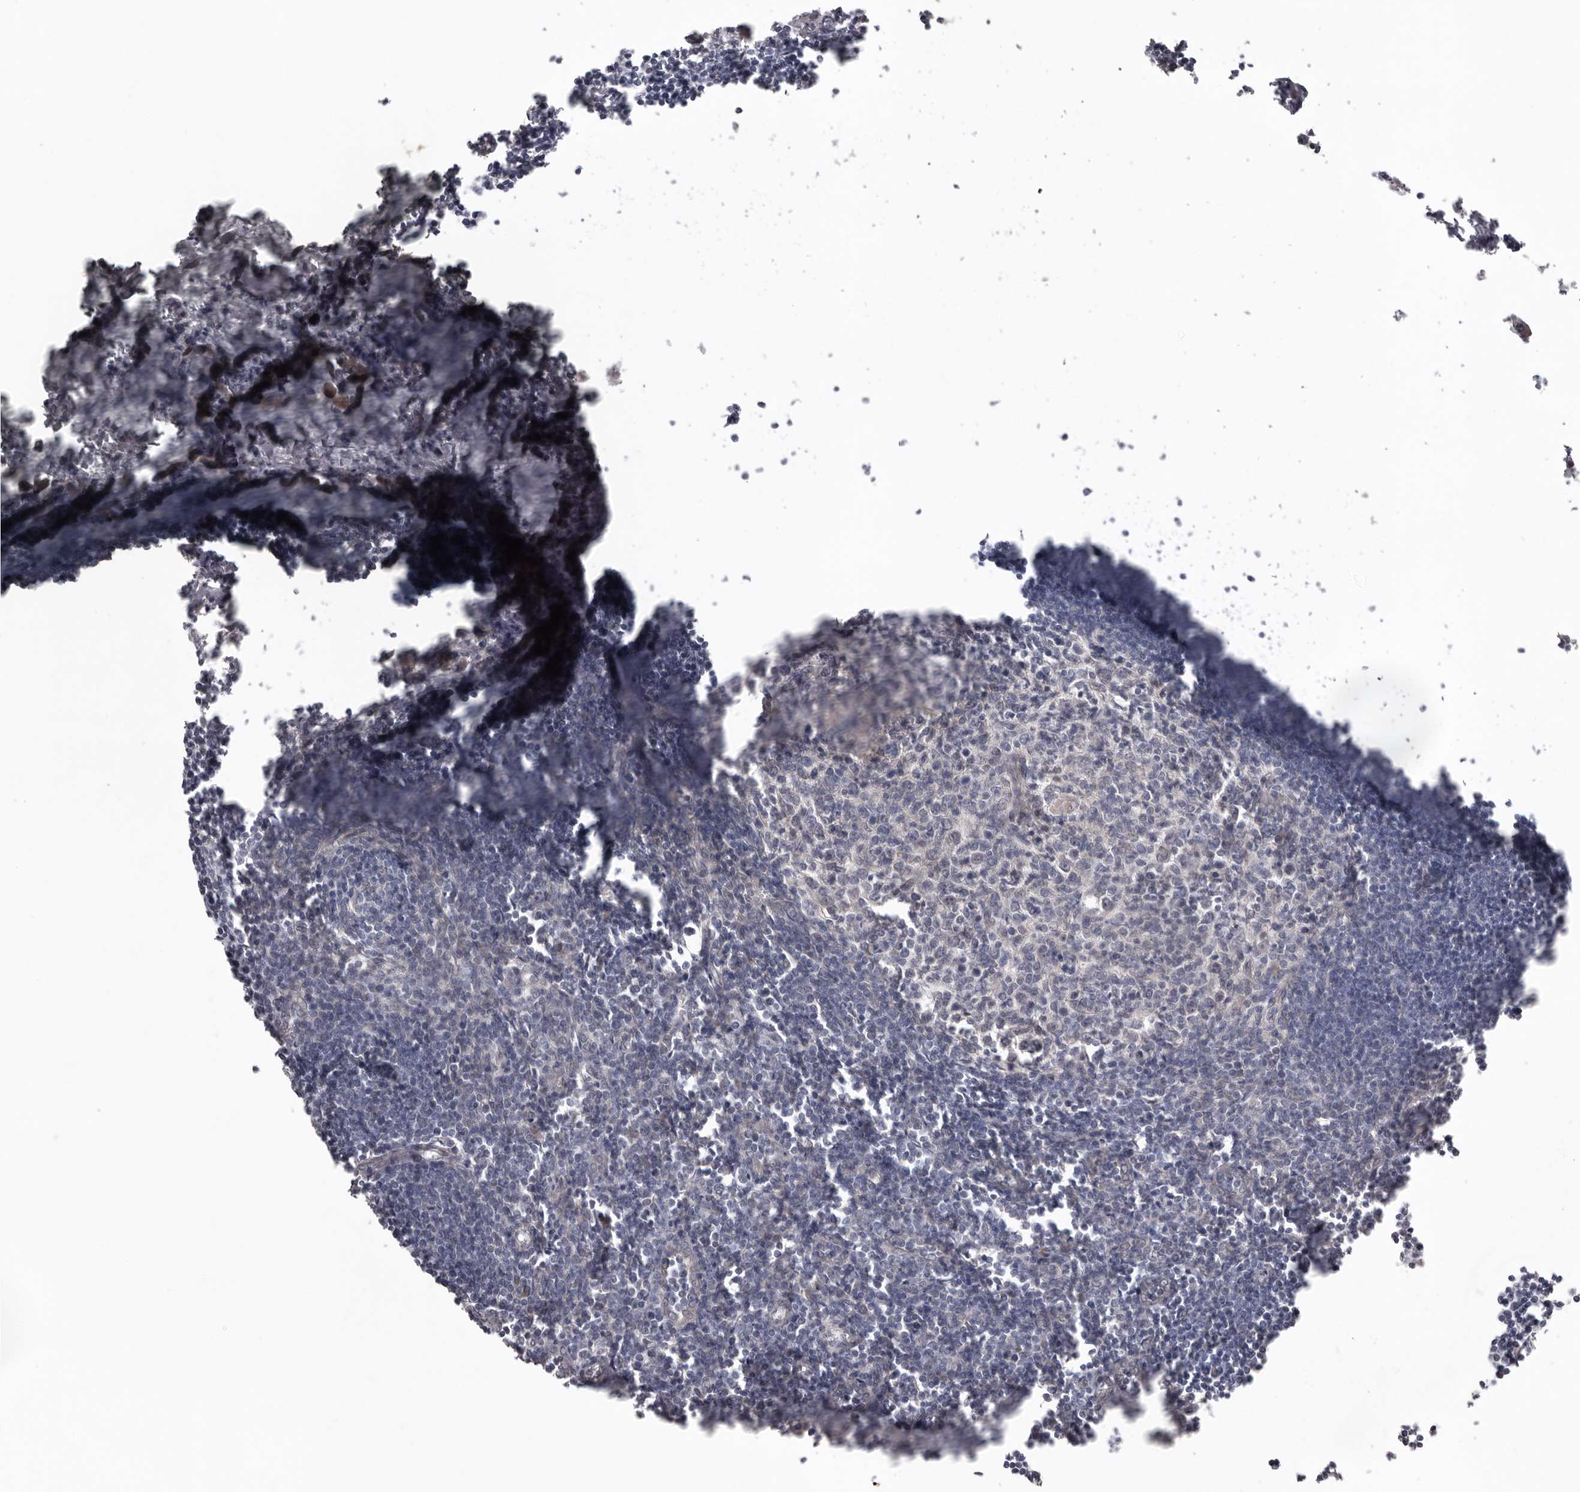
{"staining": {"intensity": "weak", "quantity": "<25%", "location": "cytoplasmic/membranous"}, "tissue": "lymph node", "cell_type": "Germinal center cells", "image_type": "normal", "snomed": [{"axis": "morphology", "description": "Normal tissue, NOS"}, {"axis": "morphology", "description": "Malignant melanoma, Metastatic site"}, {"axis": "topography", "description": "Lymph node"}], "caption": "This micrograph is of benign lymph node stained with IHC to label a protein in brown with the nuclei are counter-stained blue. There is no positivity in germinal center cells. (Immunohistochemistry, brightfield microscopy, high magnification).", "gene": "NSUN4", "patient": {"sex": "male", "age": 41}}